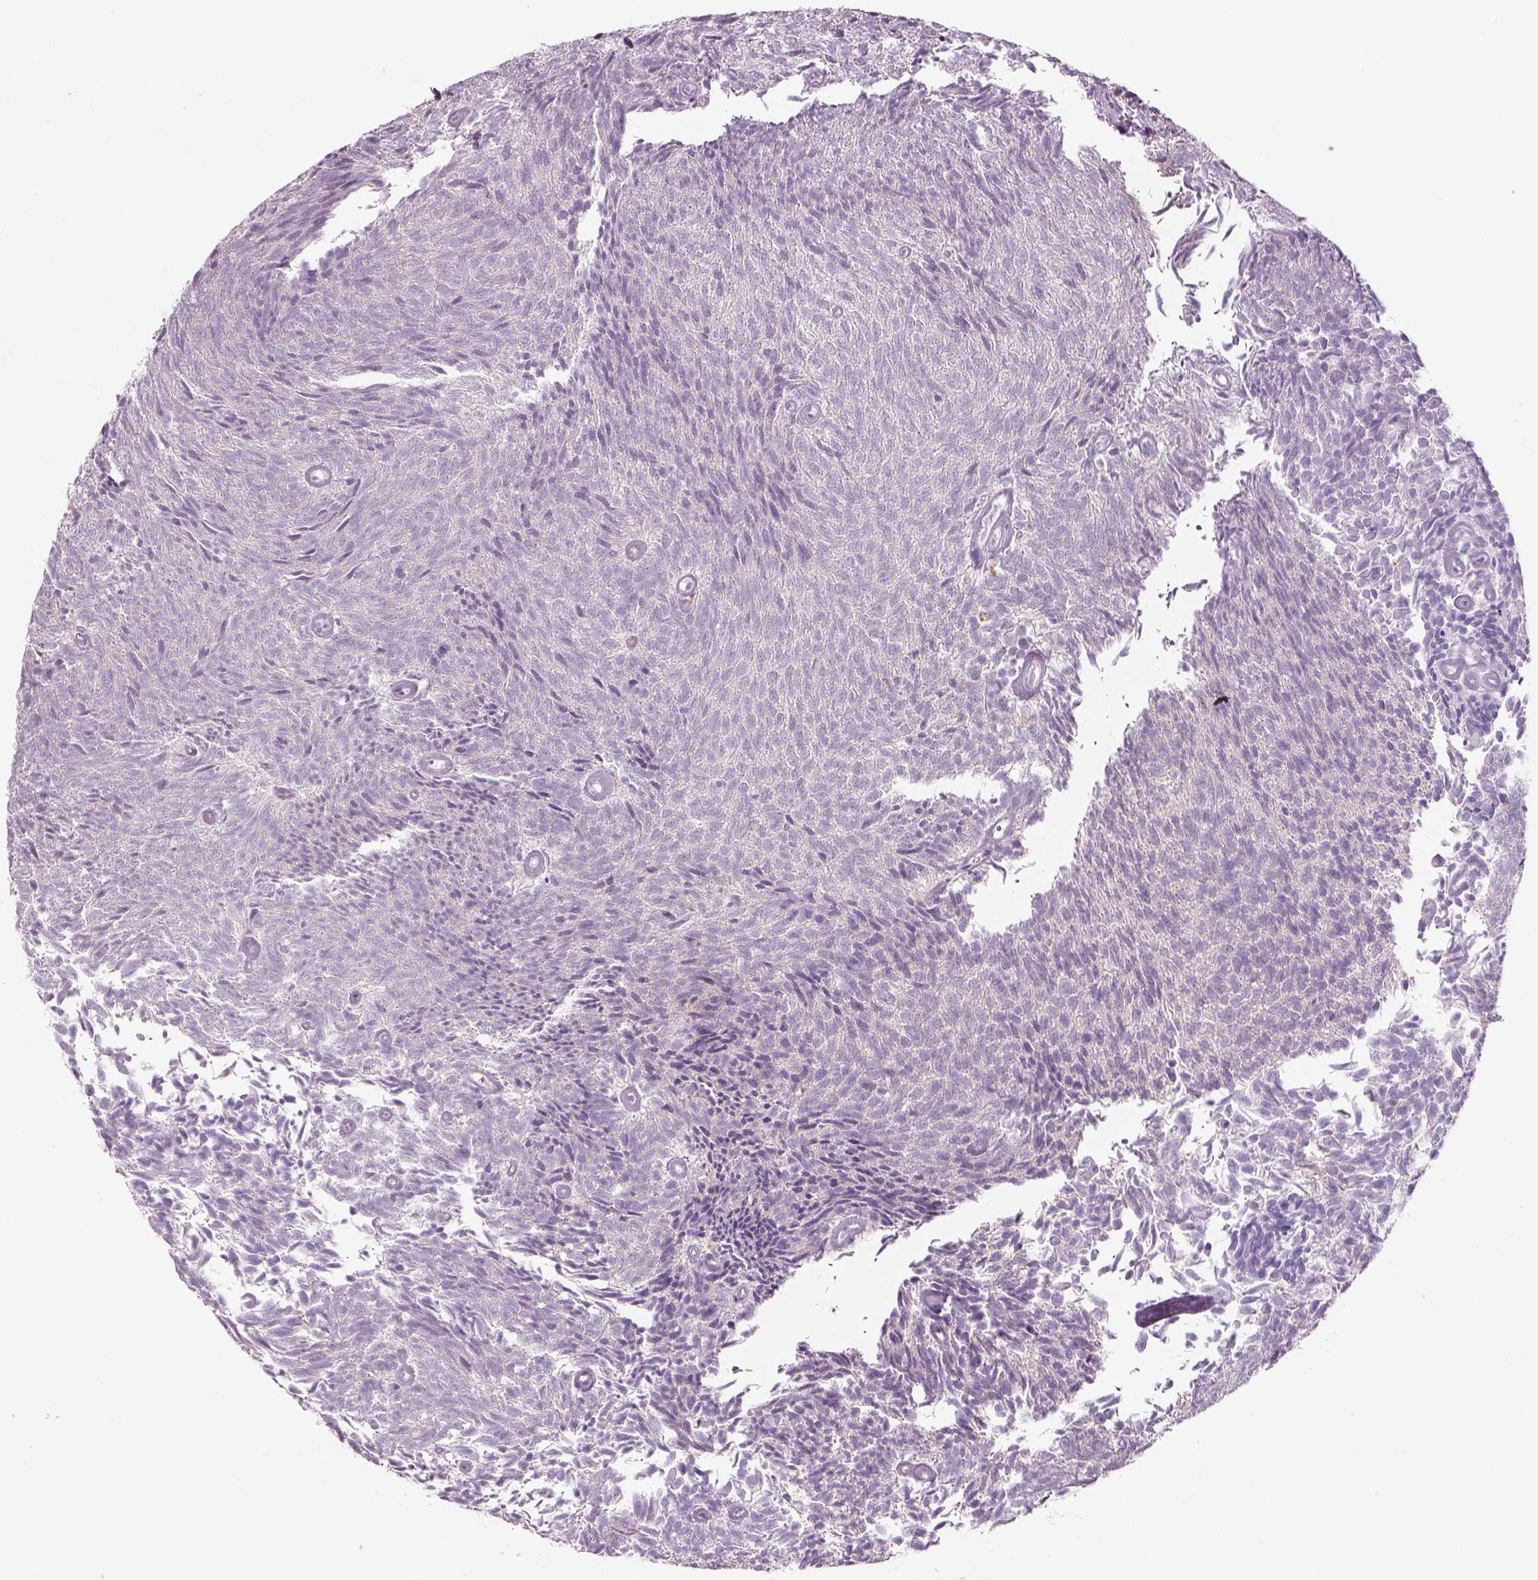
{"staining": {"intensity": "negative", "quantity": "none", "location": "none"}, "tissue": "urothelial cancer", "cell_type": "Tumor cells", "image_type": "cancer", "snomed": [{"axis": "morphology", "description": "Urothelial carcinoma, Low grade"}, {"axis": "topography", "description": "Urinary bladder"}], "caption": "High power microscopy photomicrograph of an immunohistochemistry (IHC) histopathology image of urothelial carcinoma (low-grade), revealing no significant staining in tumor cells. The staining was performed using DAB (3,3'-diaminobenzidine) to visualize the protein expression in brown, while the nuclei were stained in blue with hematoxylin (Magnification: 20x).", "gene": "IFT52", "patient": {"sex": "male", "age": 77}}